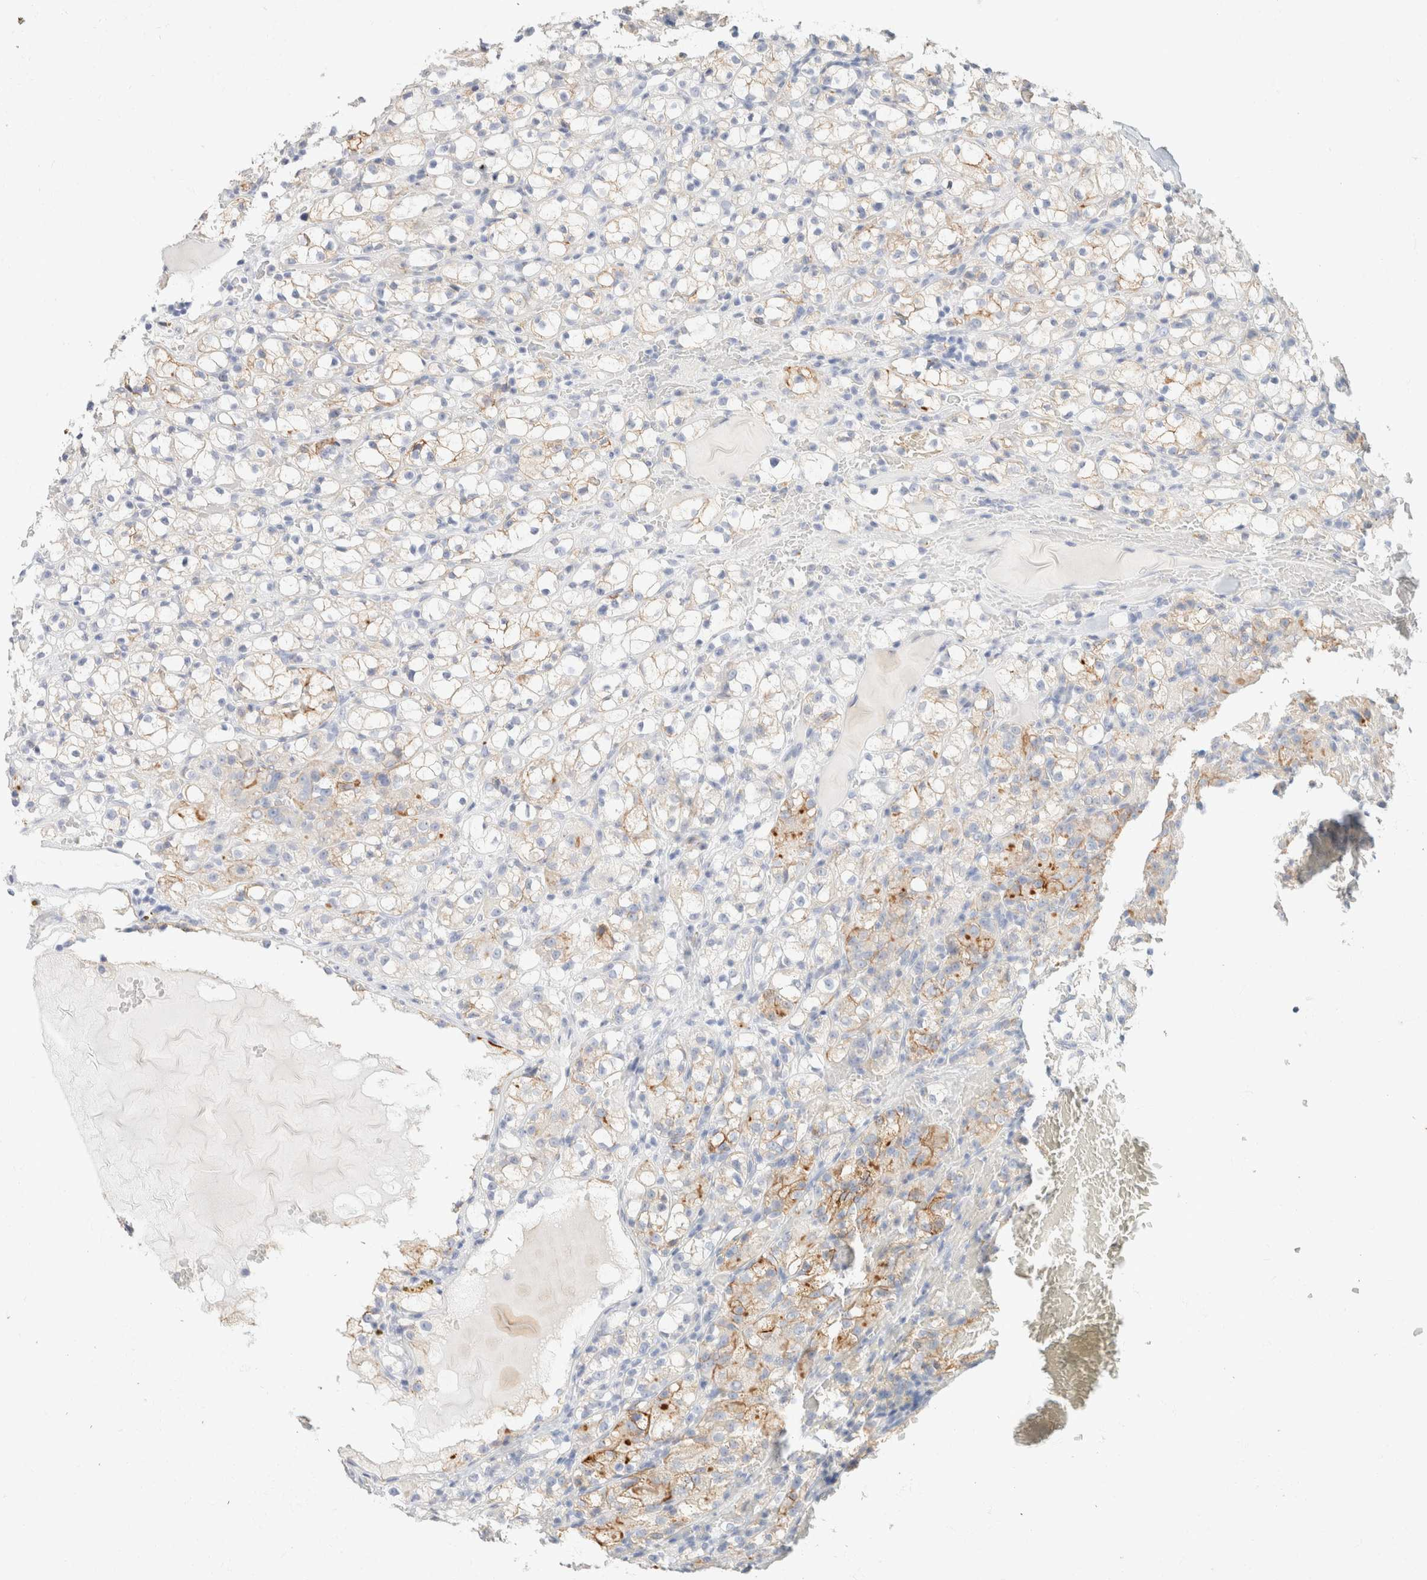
{"staining": {"intensity": "moderate", "quantity": "<25%", "location": "cytoplasmic/membranous"}, "tissue": "renal cancer", "cell_type": "Tumor cells", "image_type": "cancer", "snomed": [{"axis": "morphology", "description": "Adenocarcinoma, NOS"}, {"axis": "topography", "description": "Kidney"}], "caption": "Renal cancer tissue reveals moderate cytoplasmic/membranous expression in approximately <25% of tumor cells, visualized by immunohistochemistry.", "gene": "CA12", "patient": {"sex": "male", "age": 61}}